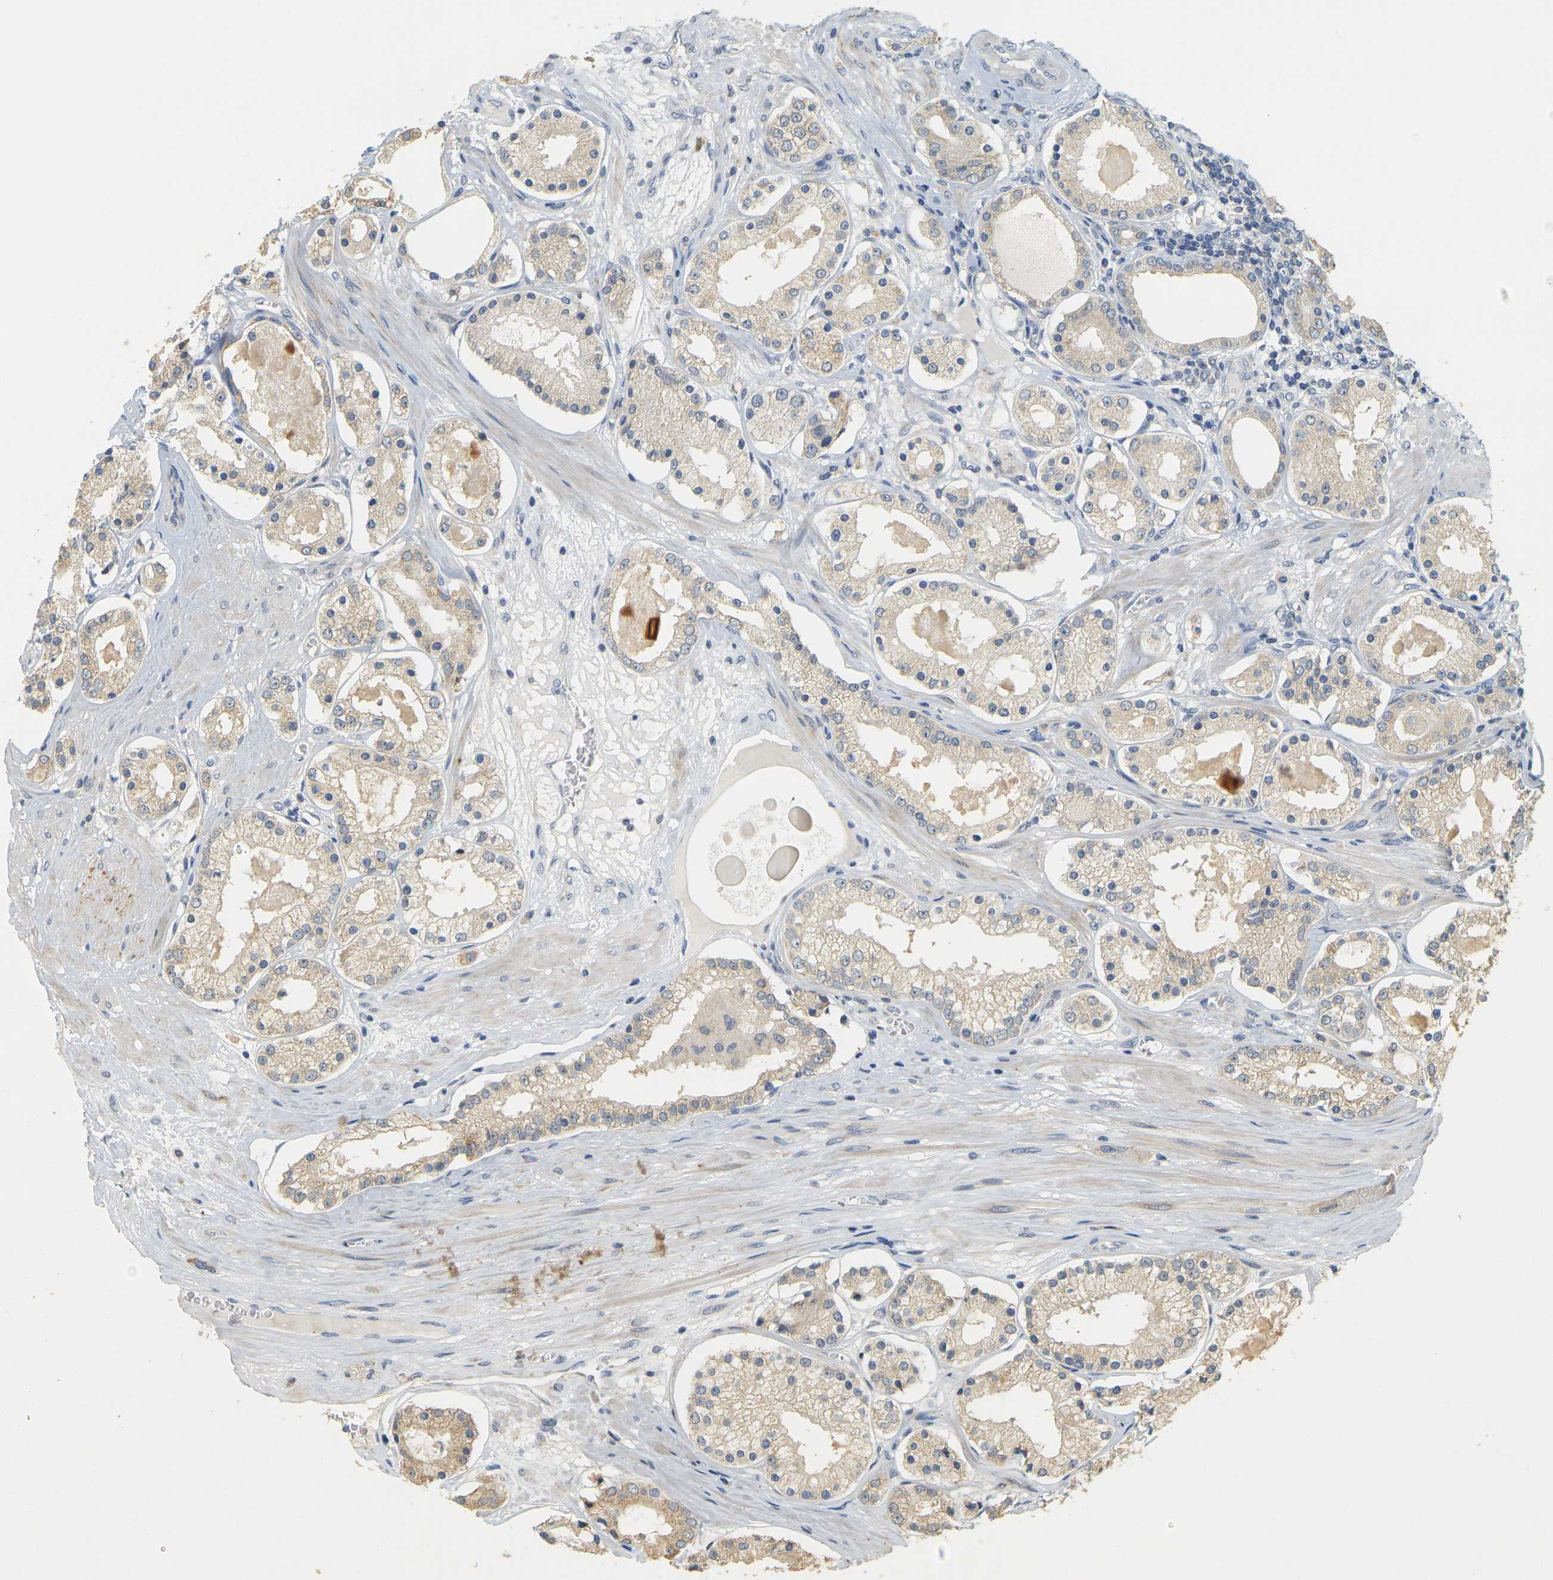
{"staining": {"intensity": "weak", "quantity": ">75%", "location": "cytoplasmic/membranous"}, "tissue": "prostate cancer", "cell_type": "Tumor cells", "image_type": "cancer", "snomed": [{"axis": "morphology", "description": "Adenocarcinoma, High grade"}, {"axis": "topography", "description": "Prostate"}], "caption": "Prostate cancer was stained to show a protein in brown. There is low levels of weak cytoplasmic/membranous expression in approximately >75% of tumor cells.", "gene": "GDAP1", "patient": {"sex": "male", "age": 66}}